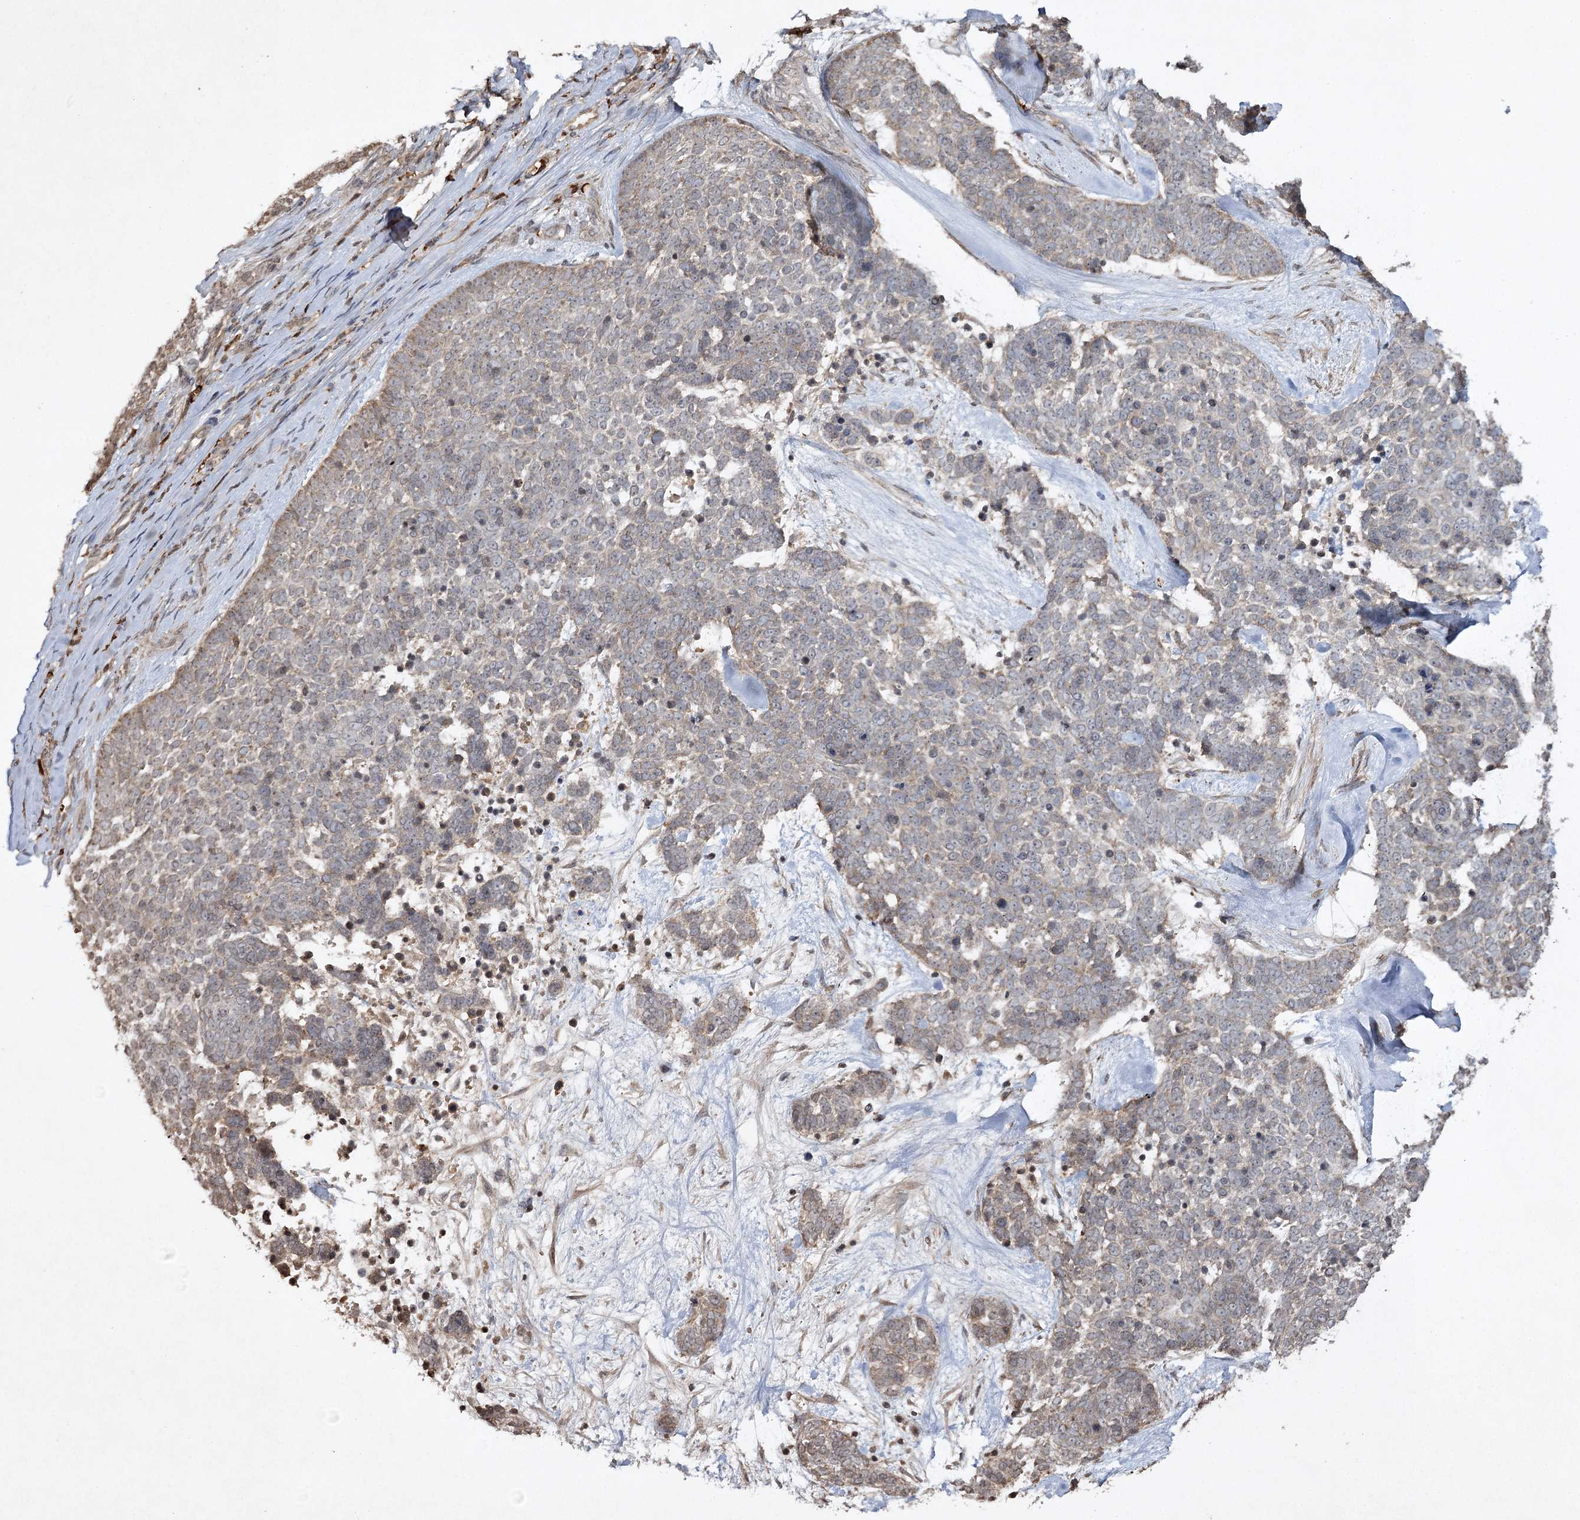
{"staining": {"intensity": "weak", "quantity": "<25%", "location": "cytoplasmic/membranous"}, "tissue": "skin cancer", "cell_type": "Tumor cells", "image_type": "cancer", "snomed": [{"axis": "morphology", "description": "Basal cell carcinoma"}, {"axis": "topography", "description": "Skin"}], "caption": "Immunohistochemical staining of skin basal cell carcinoma demonstrates no significant staining in tumor cells.", "gene": "CYP2B6", "patient": {"sex": "female", "age": 81}}